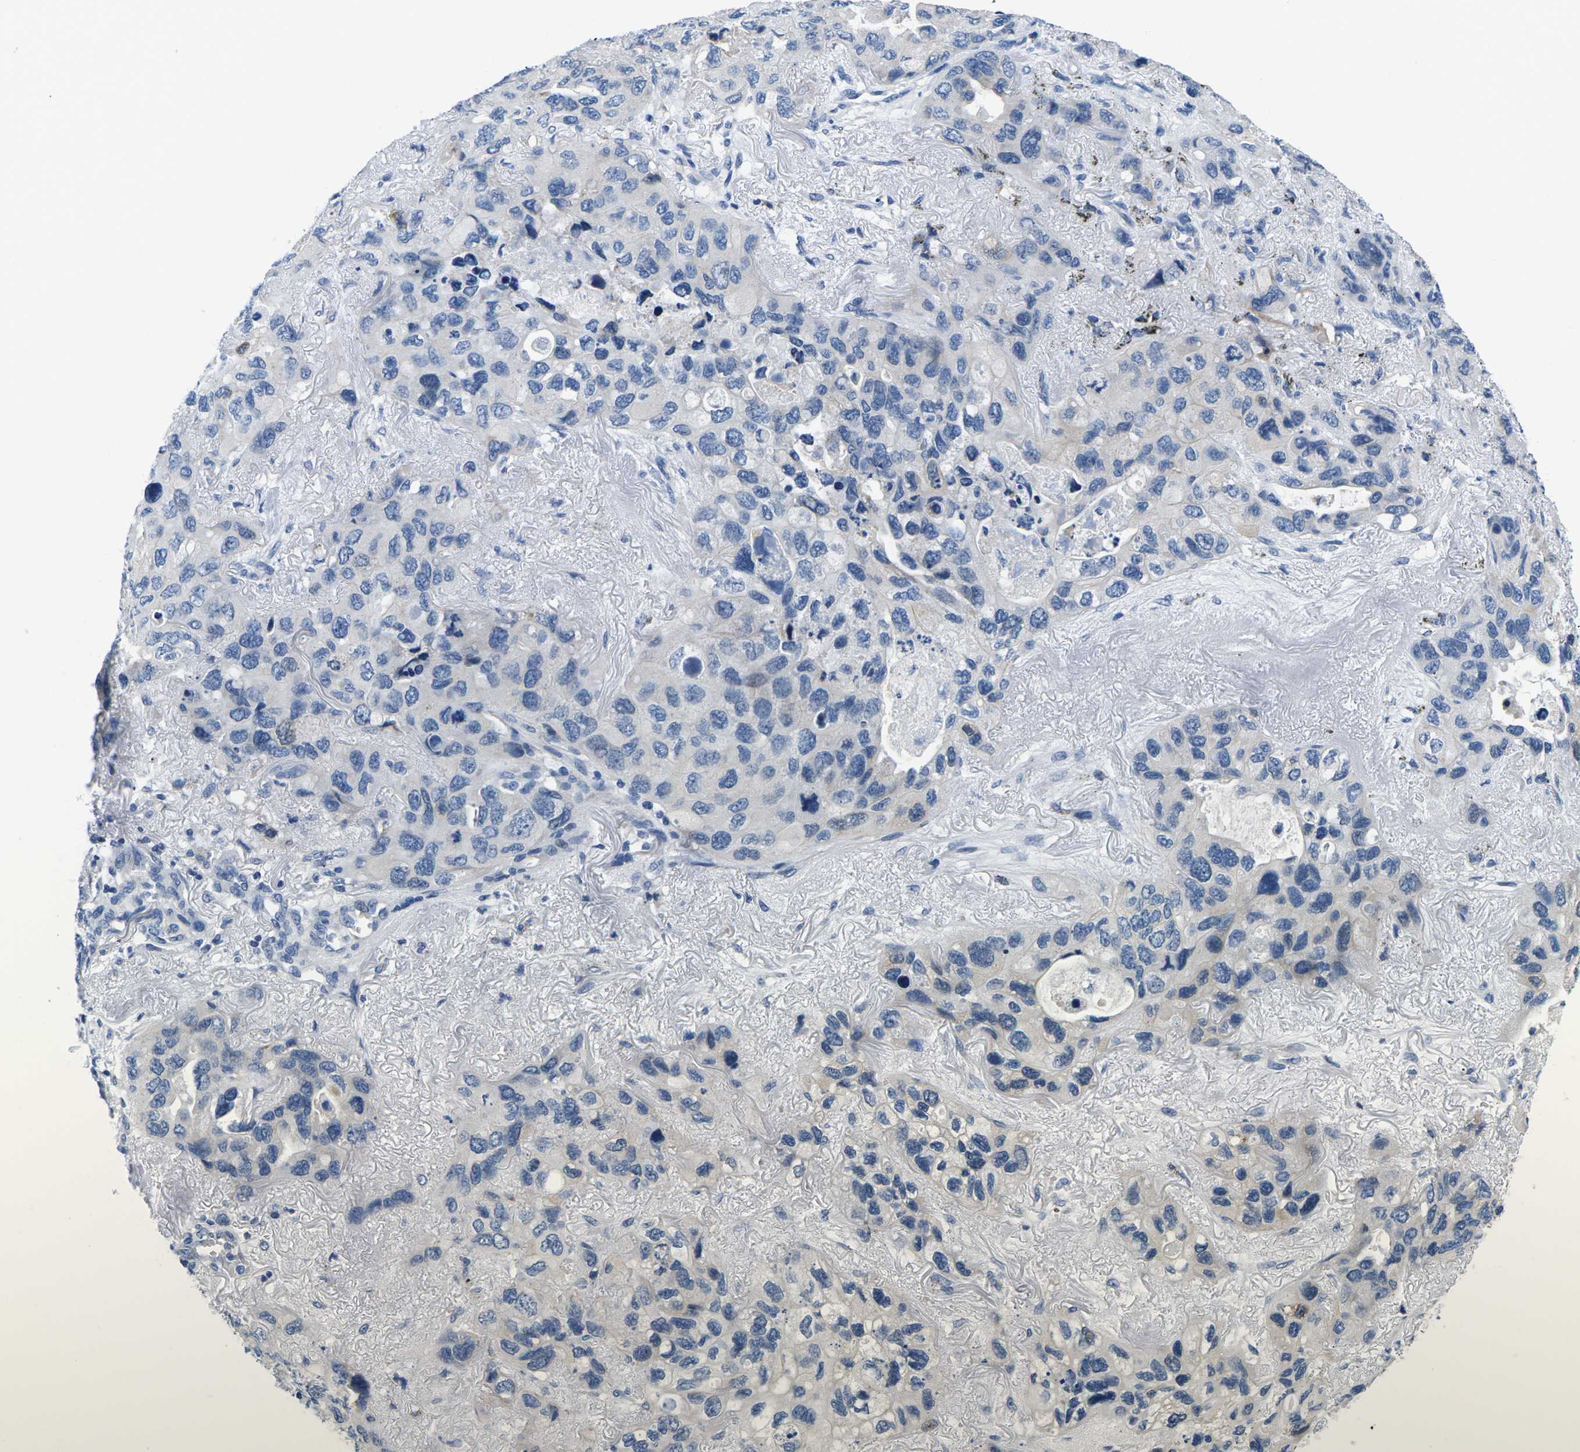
{"staining": {"intensity": "negative", "quantity": "none", "location": "none"}, "tissue": "lung cancer", "cell_type": "Tumor cells", "image_type": "cancer", "snomed": [{"axis": "morphology", "description": "Squamous cell carcinoma, NOS"}, {"axis": "topography", "description": "Lung"}], "caption": "This is a photomicrograph of immunohistochemistry (IHC) staining of lung cancer, which shows no staining in tumor cells.", "gene": "TSPAN2", "patient": {"sex": "female", "age": 73}}